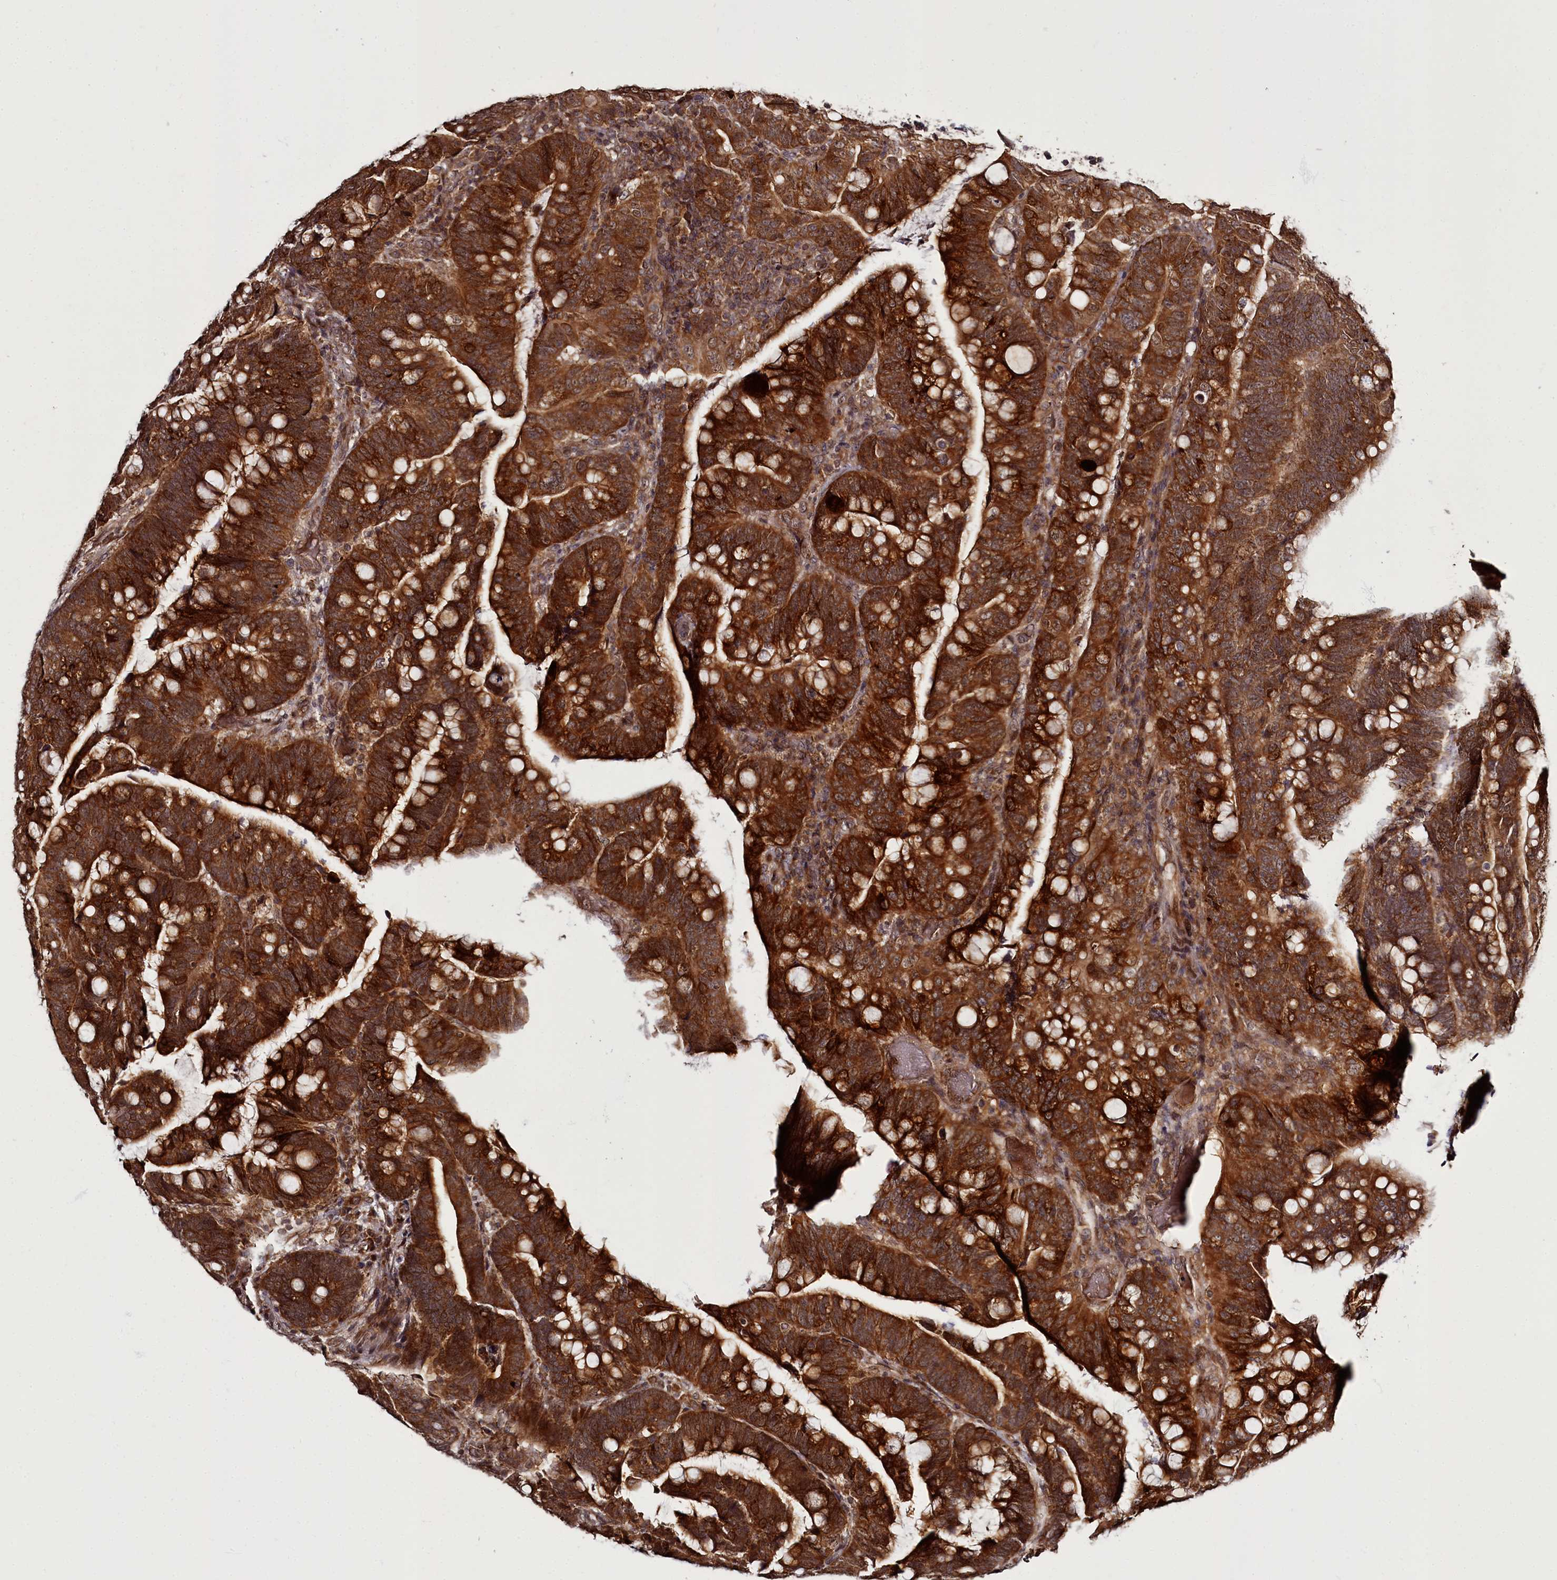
{"staining": {"intensity": "strong", "quantity": ">75%", "location": "cytoplasmic/membranous"}, "tissue": "colorectal cancer", "cell_type": "Tumor cells", "image_type": "cancer", "snomed": [{"axis": "morphology", "description": "Normal tissue, NOS"}, {"axis": "morphology", "description": "Adenocarcinoma, NOS"}, {"axis": "topography", "description": "Colon"}], "caption": "Protein analysis of colorectal cancer (adenocarcinoma) tissue demonstrates strong cytoplasmic/membranous expression in approximately >75% of tumor cells. (DAB (3,3'-diaminobenzidine) IHC, brown staining for protein, blue staining for nuclei).", "gene": "PCBP2", "patient": {"sex": "female", "age": 66}}